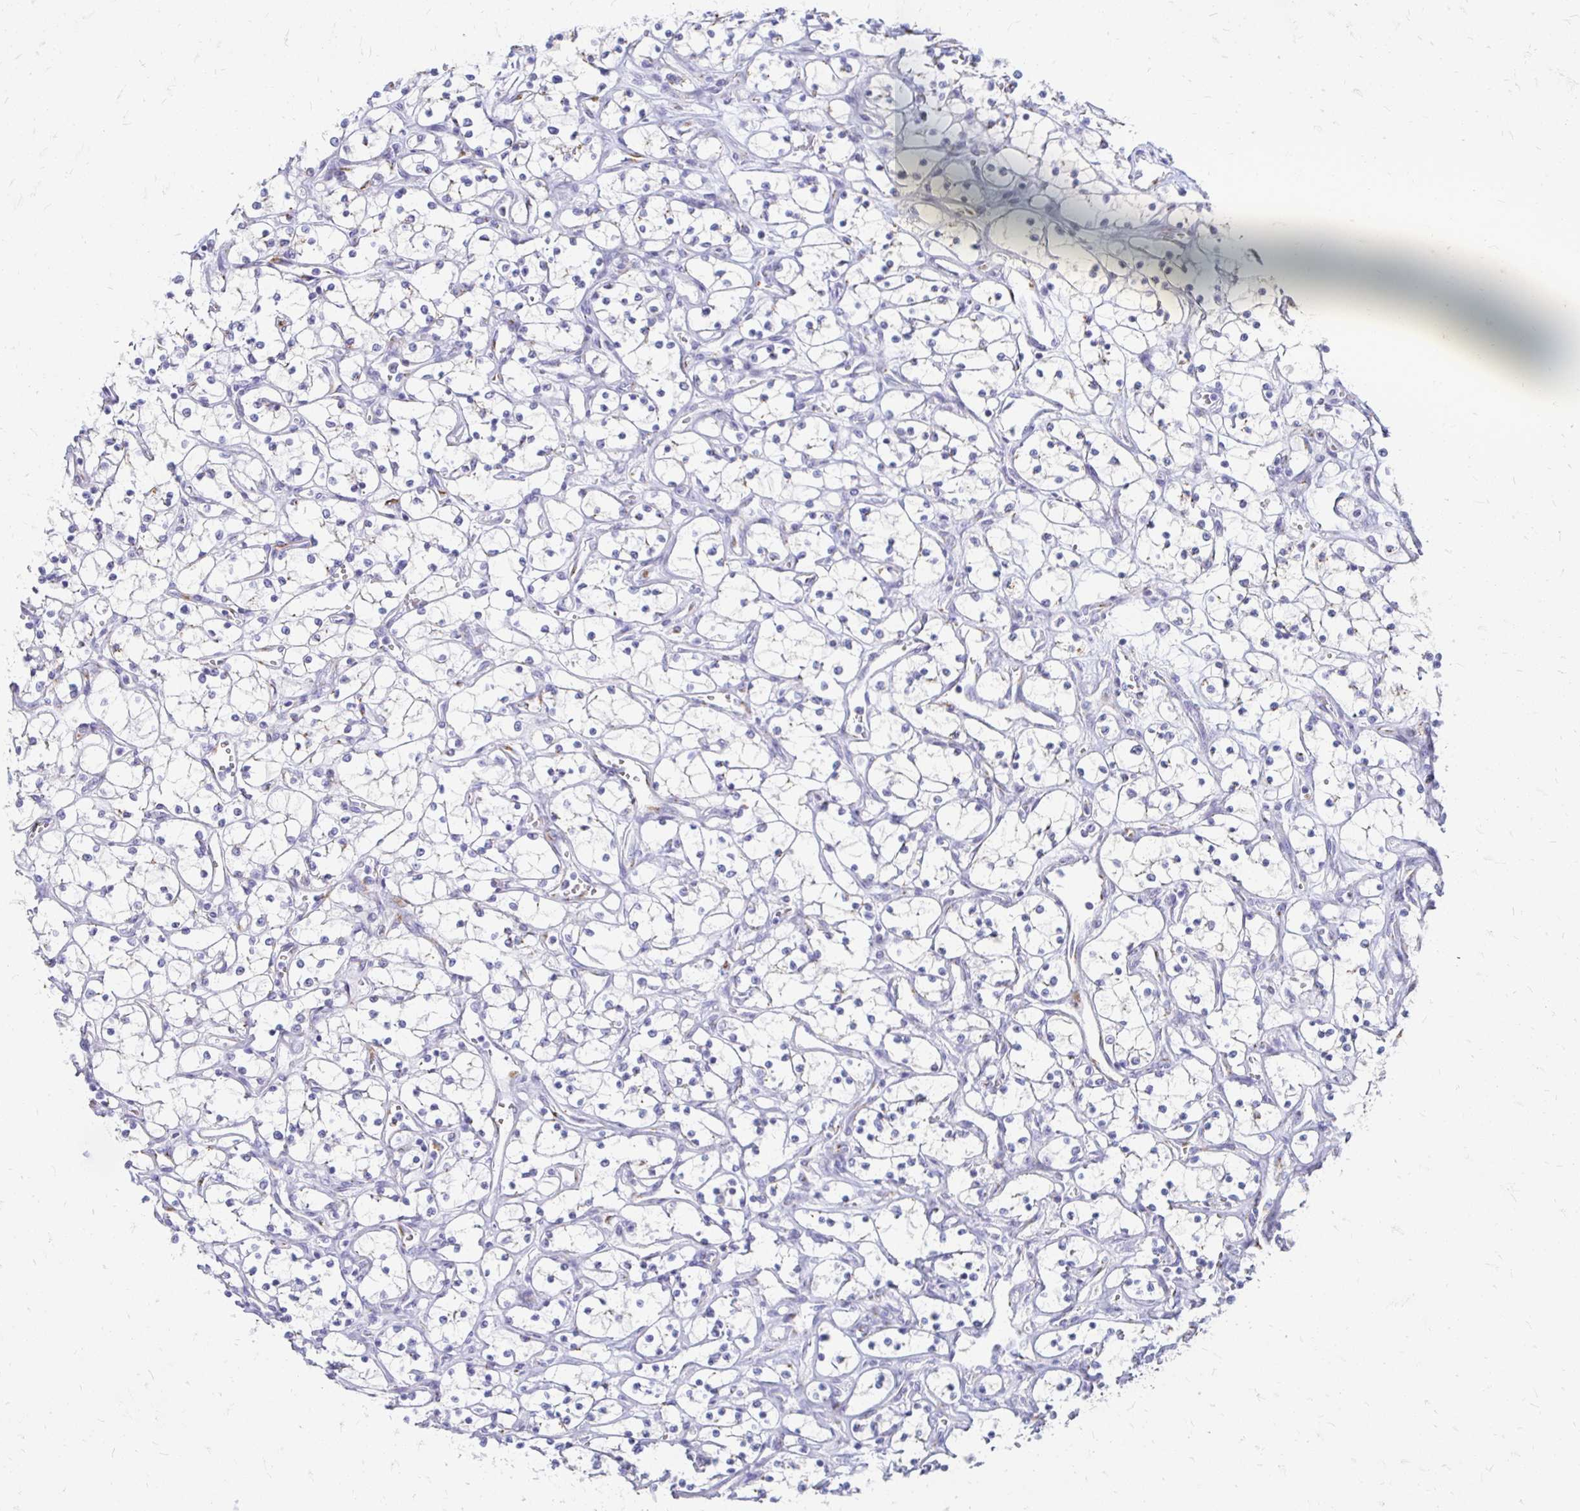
{"staining": {"intensity": "negative", "quantity": "none", "location": "none"}, "tissue": "renal cancer", "cell_type": "Tumor cells", "image_type": "cancer", "snomed": [{"axis": "morphology", "description": "Adenocarcinoma, NOS"}, {"axis": "topography", "description": "Kidney"}], "caption": "A micrograph of renal adenocarcinoma stained for a protein displays no brown staining in tumor cells.", "gene": "PAGE4", "patient": {"sex": "female", "age": 69}}